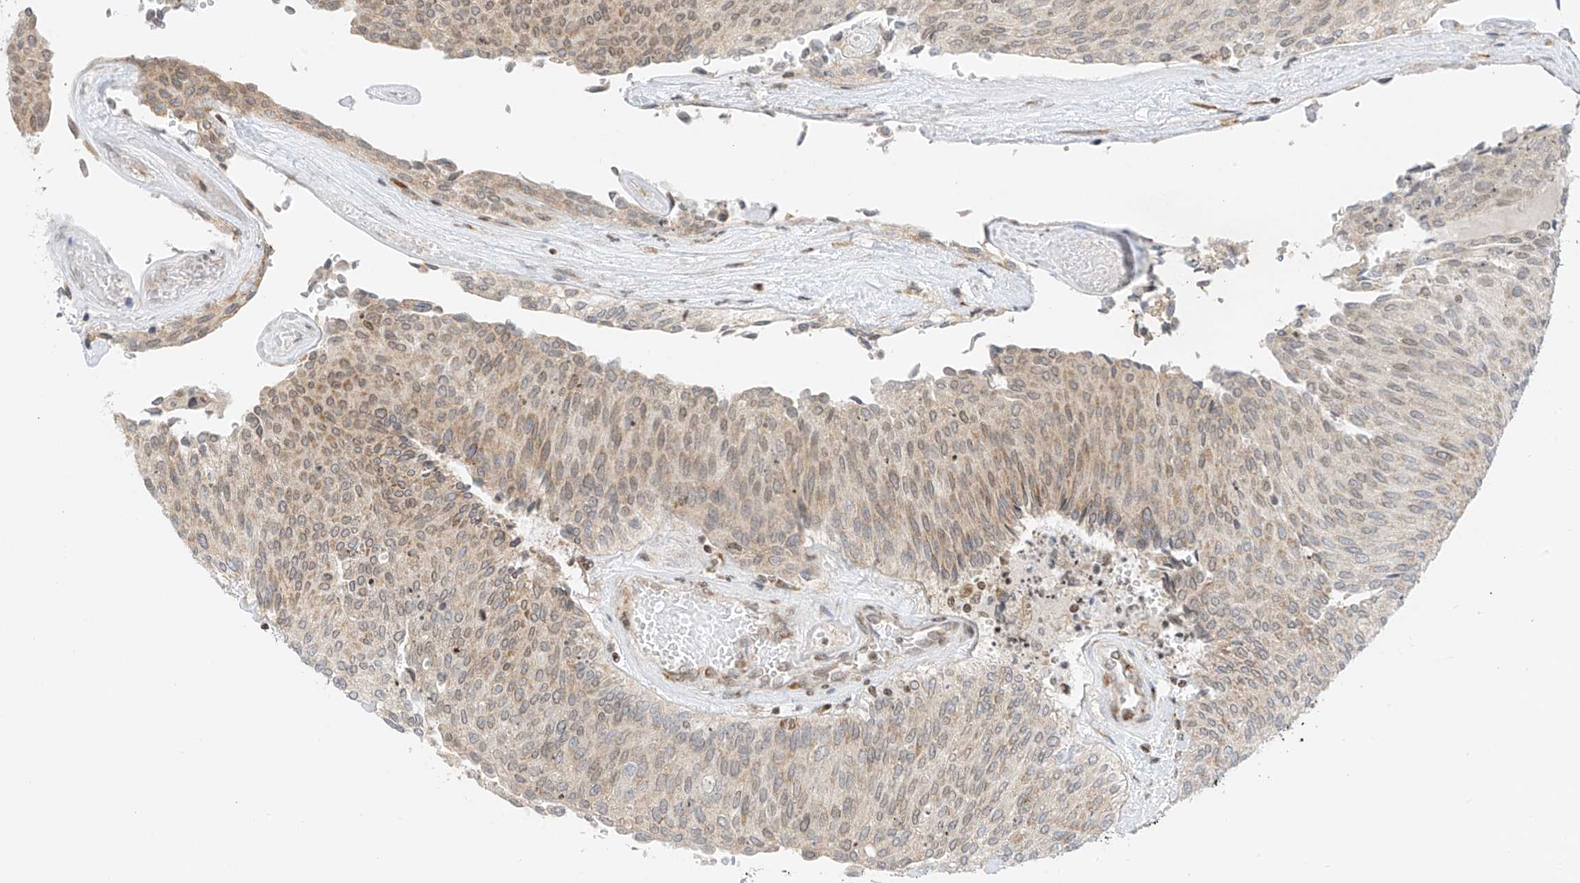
{"staining": {"intensity": "weak", "quantity": ">75%", "location": "cytoplasmic/membranous,nuclear"}, "tissue": "urothelial cancer", "cell_type": "Tumor cells", "image_type": "cancer", "snomed": [{"axis": "morphology", "description": "Urothelial carcinoma, Low grade"}, {"axis": "topography", "description": "Urinary bladder"}], "caption": "Urothelial cancer stained with a protein marker reveals weak staining in tumor cells.", "gene": "EDF1", "patient": {"sex": "female", "age": 79}}